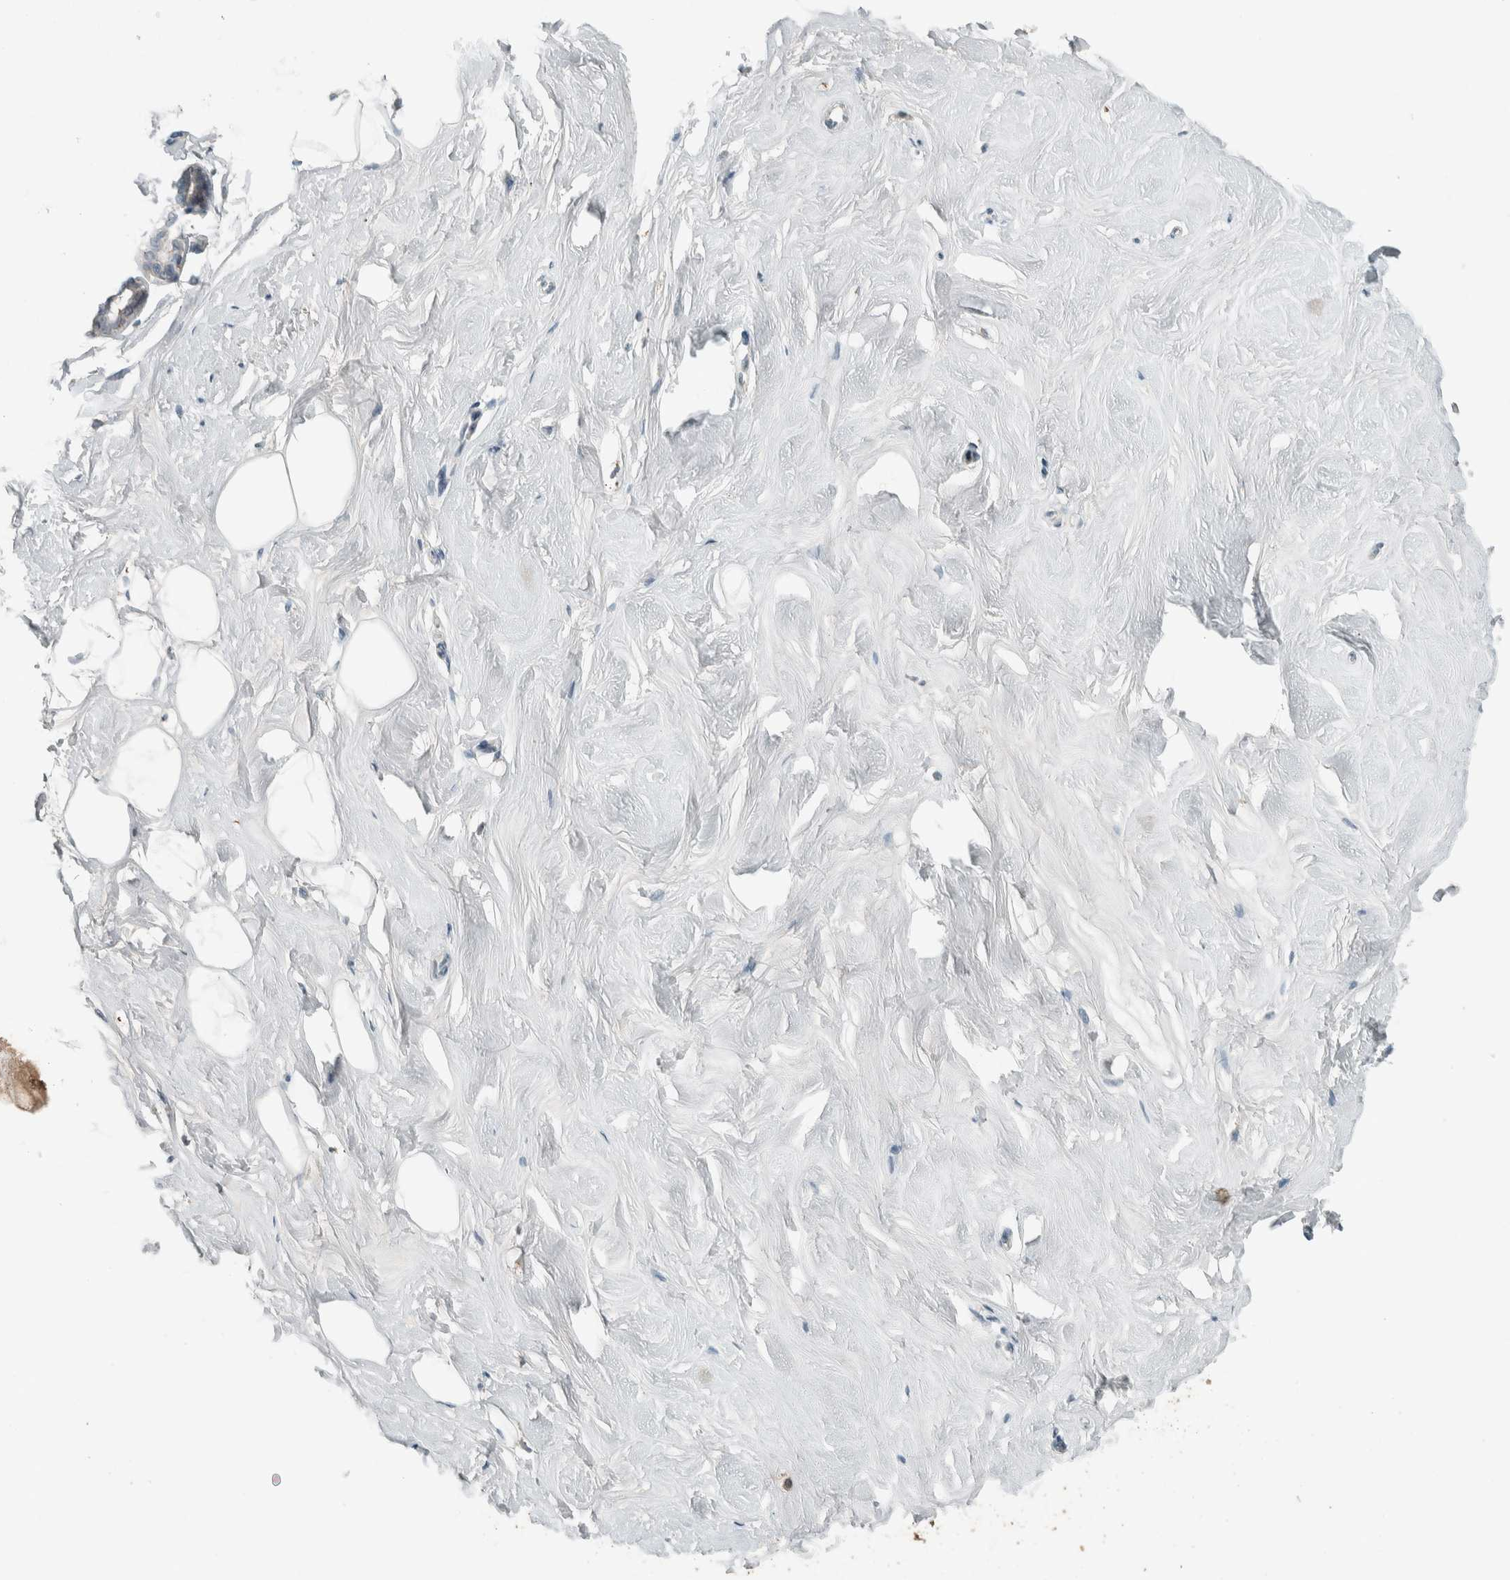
{"staining": {"intensity": "negative", "quantity": "none", "location": "none"}, "tissue": "breast", "cell_type": "Adipocytes", "image_type": "normal", "snomed": [{"axis": "morphology", "description": "Normal tissue, NOS"}, {"axis": "topography", "description": "Breast"}], "caption": "Unremarkable breast was stained to show a protein in brown. There is no significant positivity in adipocytes. Nuclei are stained in blue.", "gene": "CERCAM", "patient": {"sex": "female", "age": 23}}